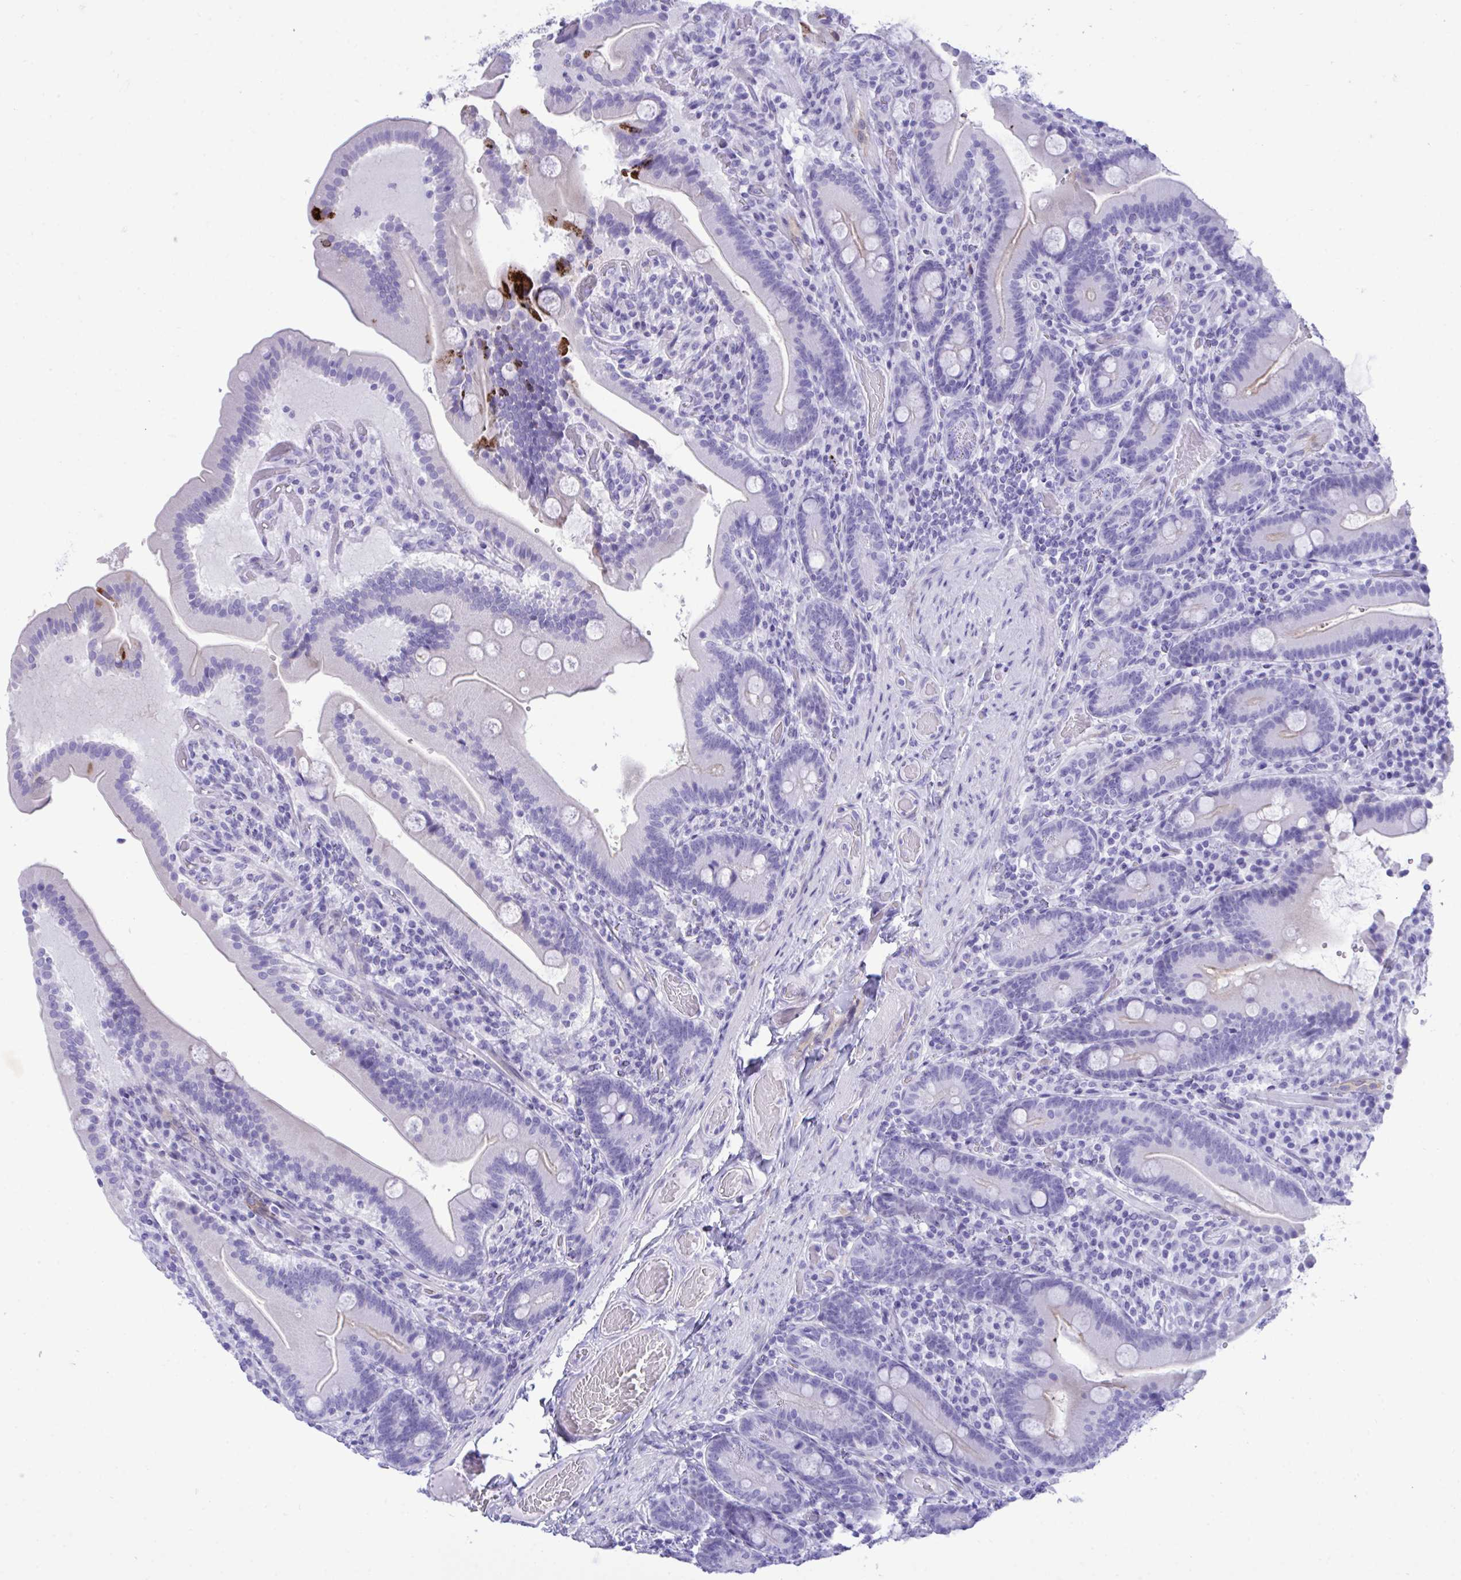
{"staining": {"intensity": "negative", "quantity": "none", "location": "none"}, "tissue": "duodenum", "cell_type": "Glandular cells", "image_type": "normal", "snomed": [{"axis": "morphology", "description": "Normal tissue, NOS"}, {"axis": "topography", "description": "Duodenum"}], "caption": "IHC photomicrograph of benign duodenum: duodenum stained with DAB (3,3'-diaminobenzidine) displays no significant protein staining in glandular cells.", "gene": "BEX5", "patient": {"sex": "female", "age": 62}}